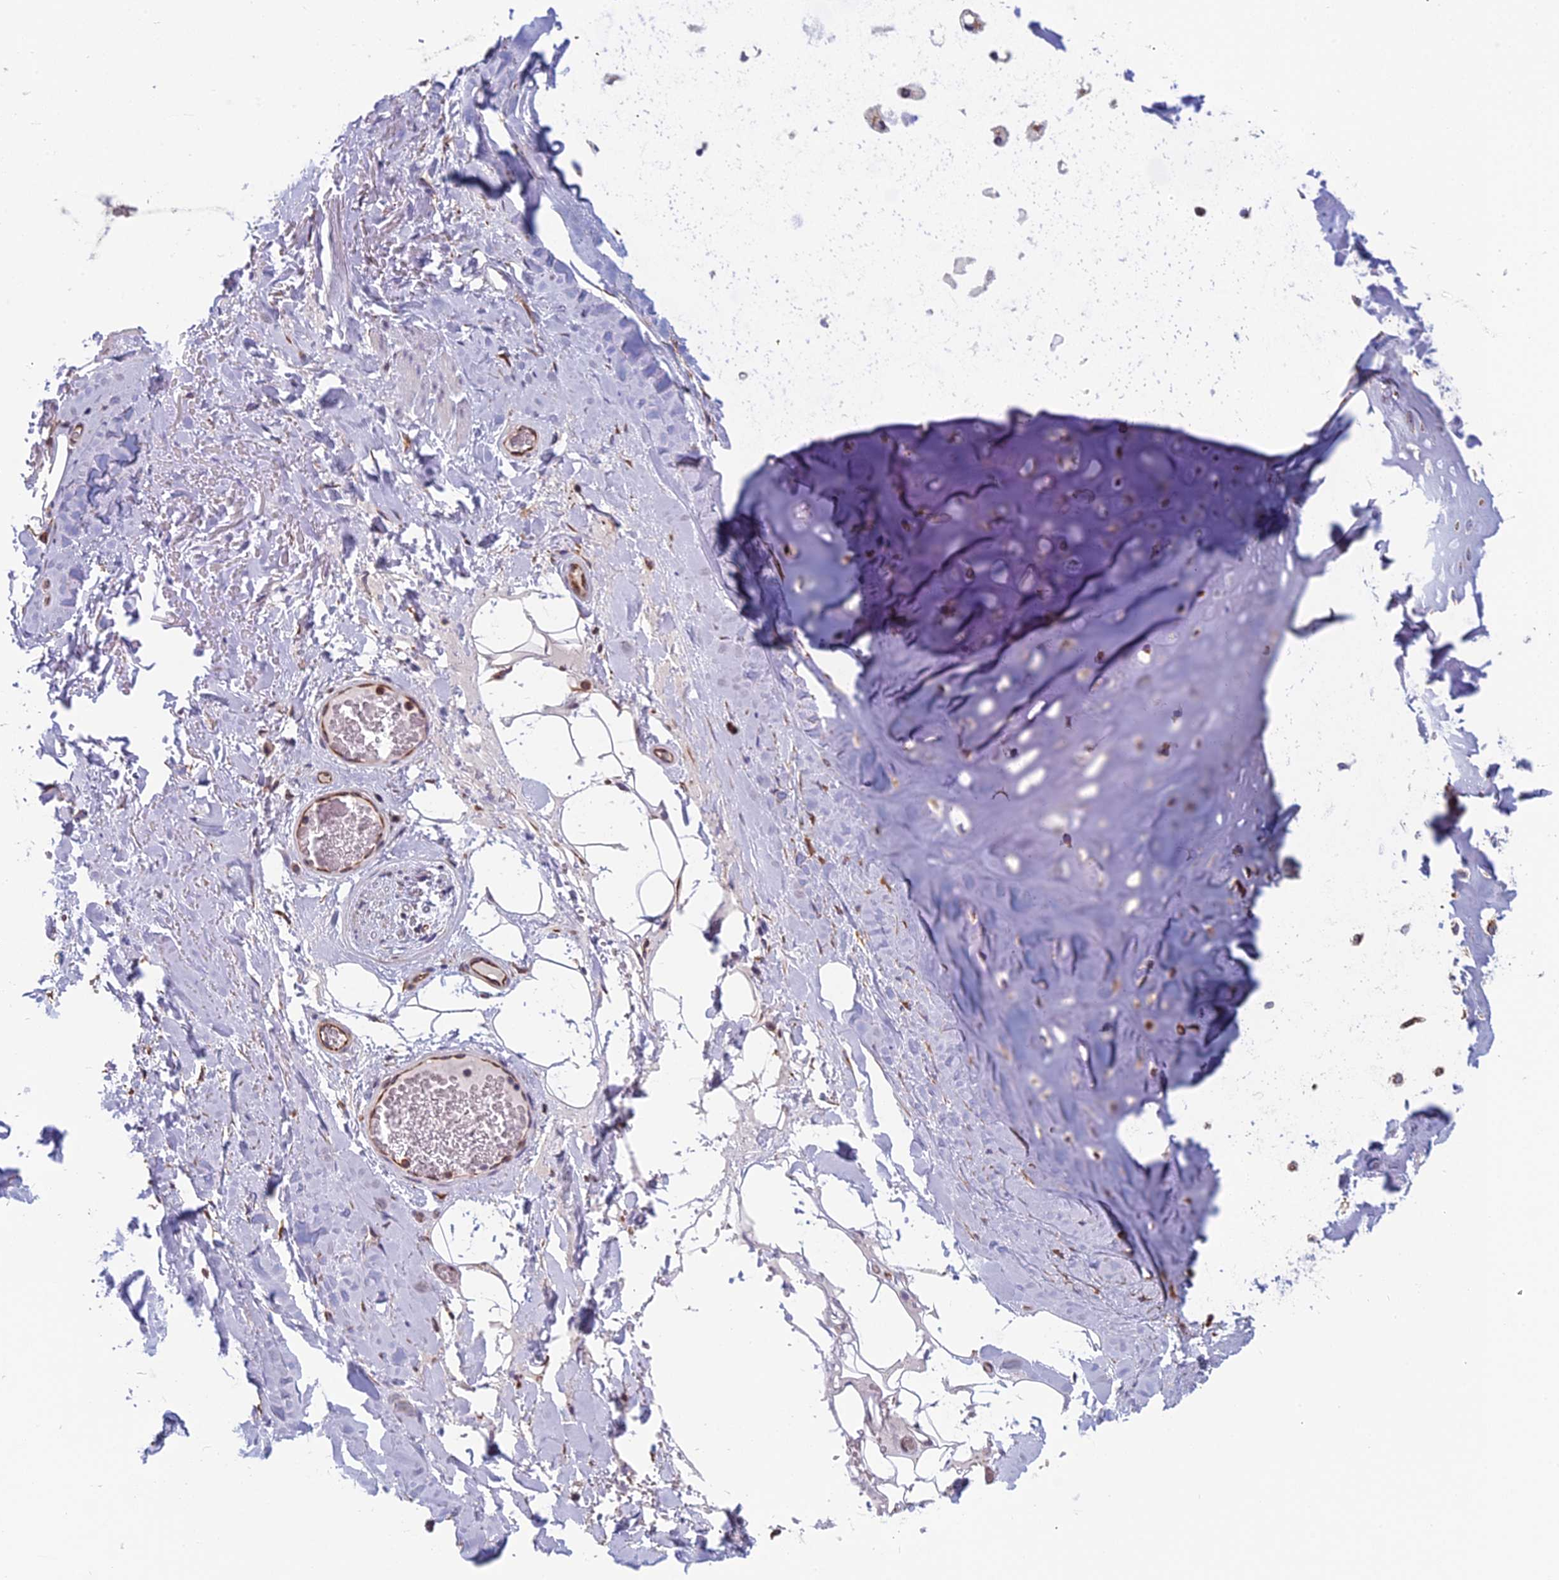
{"staining": {"intensity": "negative", "quantity": "none", "location": "none"}, "tissue": "adipose tissue", "cell_type": "Adipocytes", "image_type": "normal", "snomed": [{"axis": "morphology", "description": "Normal tissue, NOS"}, {"axis": "topography", "description": "Cartilage tissue"}], "caption": "High magnification brightfield microscopy of normal adipose tissue stained with DAB (brown) and counterstained with hematoxylin (blue): adipocytes show no significant staining. (IHC, brightfield microscopy, high magnification).", "gene": "NOC2L", "patient": {"sex": "female", "age": 63}}